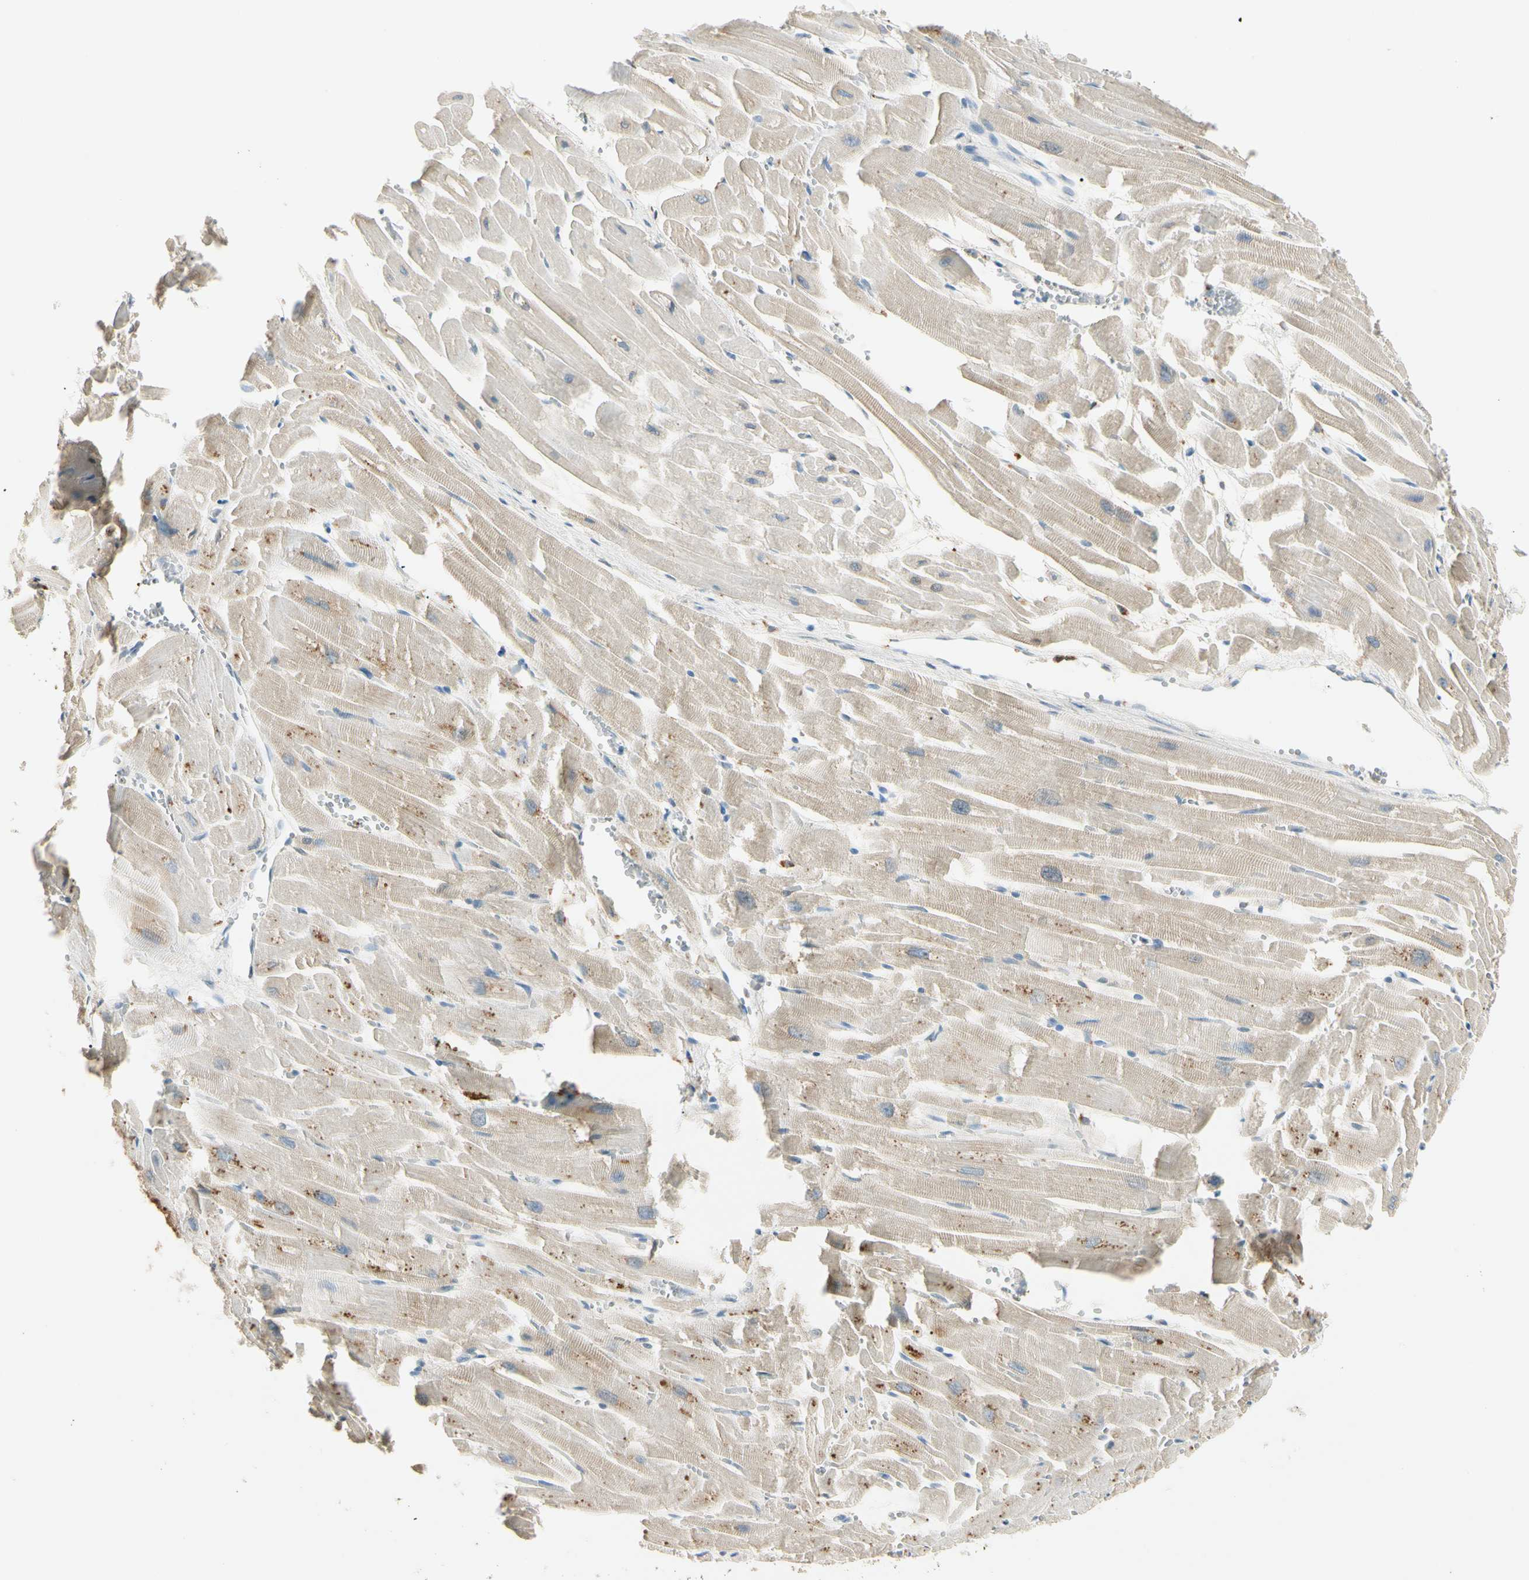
{"staining": {"intensity": "moderate", "quantity": "<25%", "location": "cytoplasmic/membranous"}, "tissue": "heart muscle", "cell_type": "Cardiomyocytes", "image_type": "normal", "snomed": [{"axis": "morphology", "description": "Normal tissue, NOS"}, {"axis": "topography", "description": "Heart"}], "caption": "Moderate cytoplasmic/membranous expression for a protein is appreciated in about <25% of cardiomyocytes of benign heart muscle using IHC.", "gene": "LPCAT2", "patient": {"sex": "female", "age": 19}}